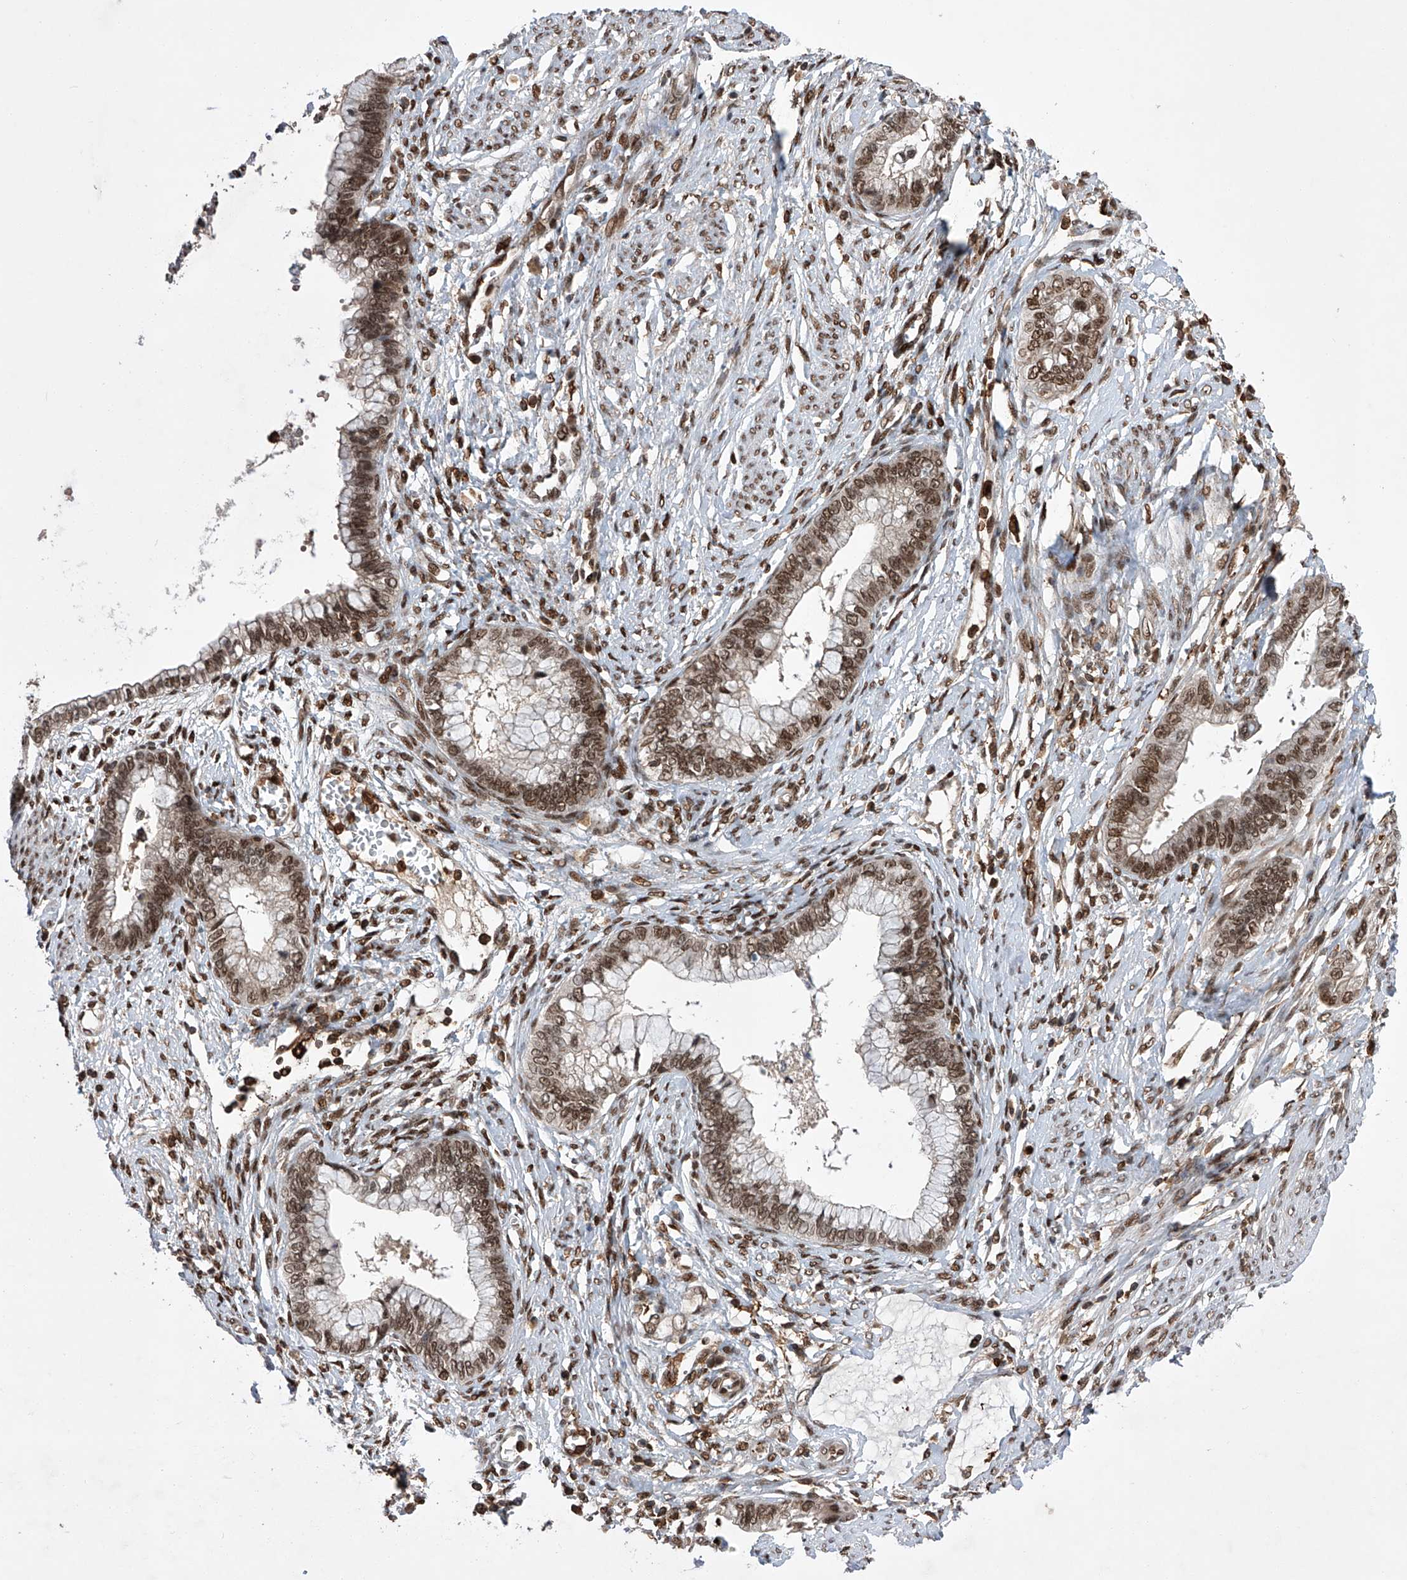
{"staining": {"intensity": "moderate", "quantity": ">75%", "location": "nuclear"}, "tissue": "cervical cancer", "cell_type": "Tumor cells", "image_type": "cancer", "snomed": [{"axis": "morphology", "description": "Adenocarcinoma, NOS"}, {"axis": "topography", "description": "Cervix"}], "caption": "Immunohistochemistry (IHC) histopathology image of neoplastic tissue: cervical adenocarcinoma stained using IHC exhibits medium levels of moderate protein expression localized specifically in the nuclear of tumor cells, appearing as a nuclear brown color.", "gene": "ZNF280D", "patient": {"sex": "female", "age": 44}}